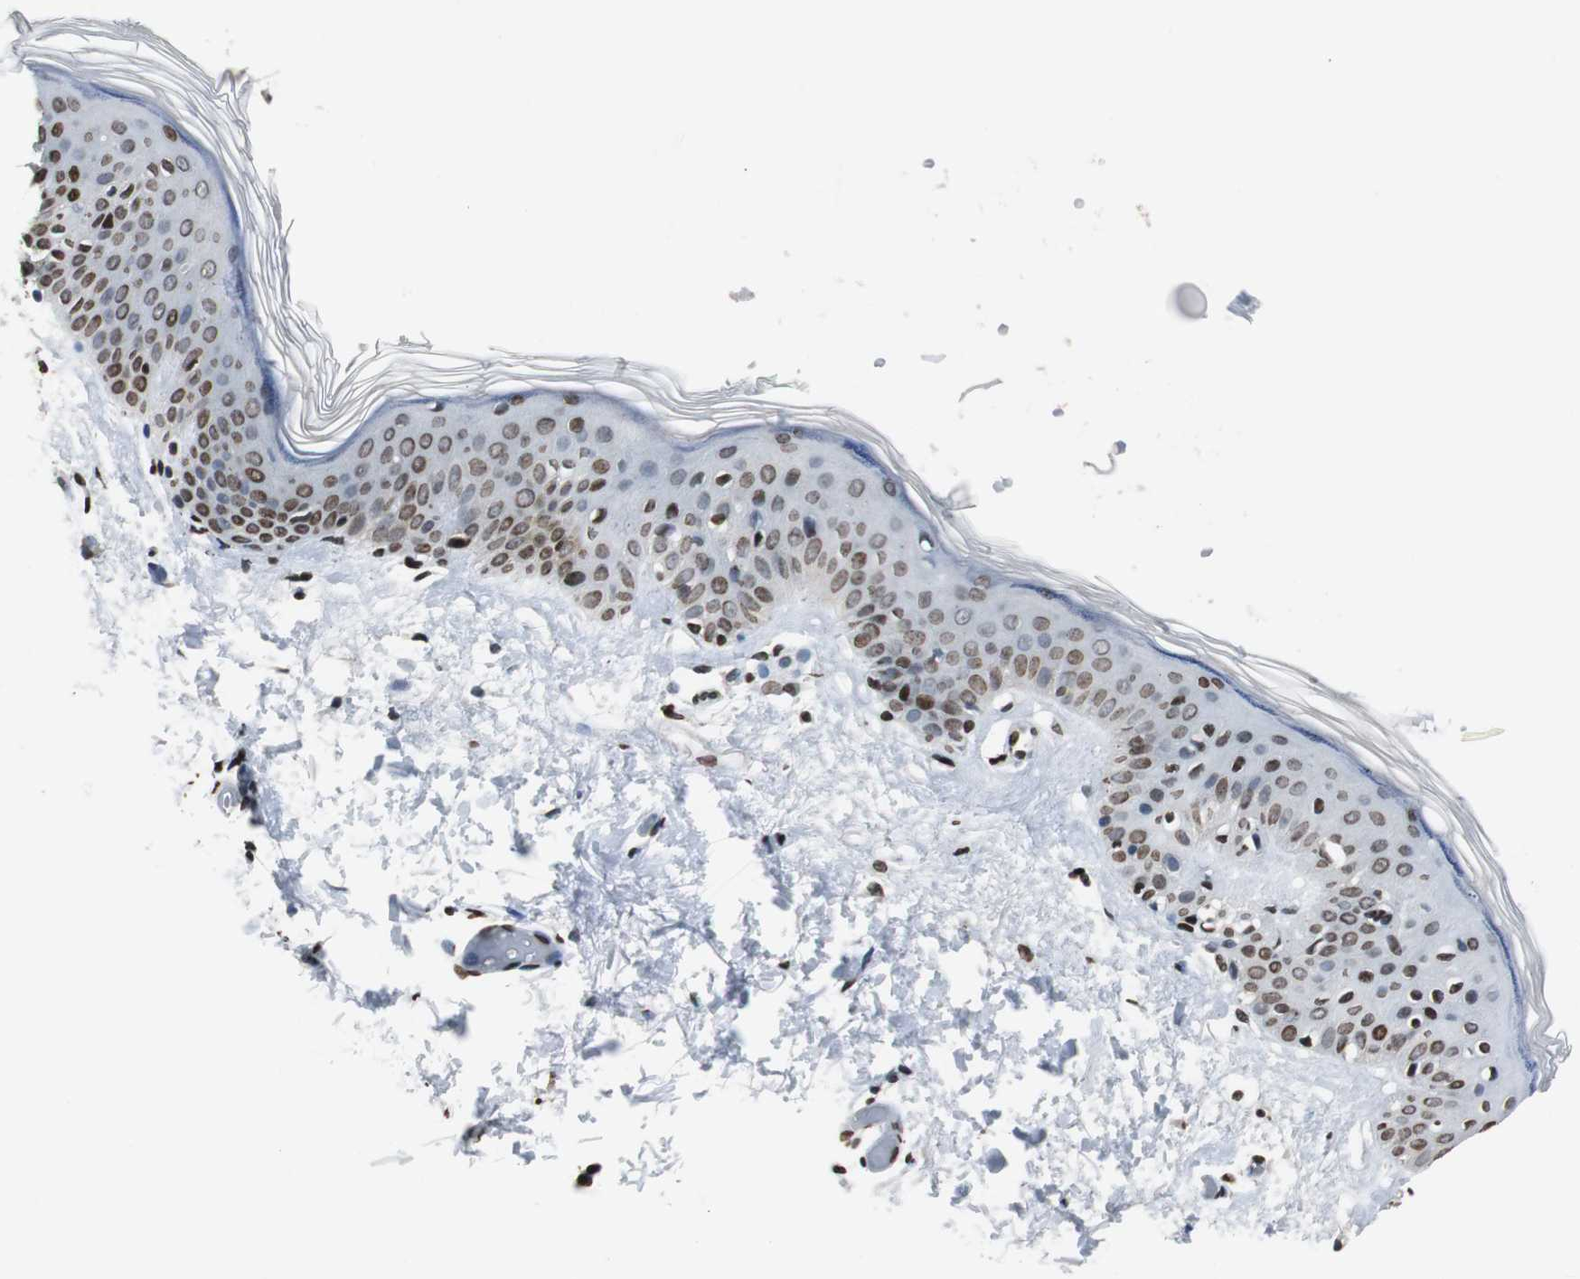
{"staining": {"intensity": "strong", "quantity": ">75%", "location": "nuclear"}, "tissue": "skin", "cell_type": "Fibroblasts", "image_type": "normal", "snomed": [{"axis": "morphology", "description": "Normal tissue, NOS"}, {"axis": "topography", "description": "Skin"}], "caption": "A brown stain labels strong nuclear expression of a protein in fibroblasts of unremarkable human skin.", "gene": "PAXIP1", "patient": {"sex": "female", "age": 56}}